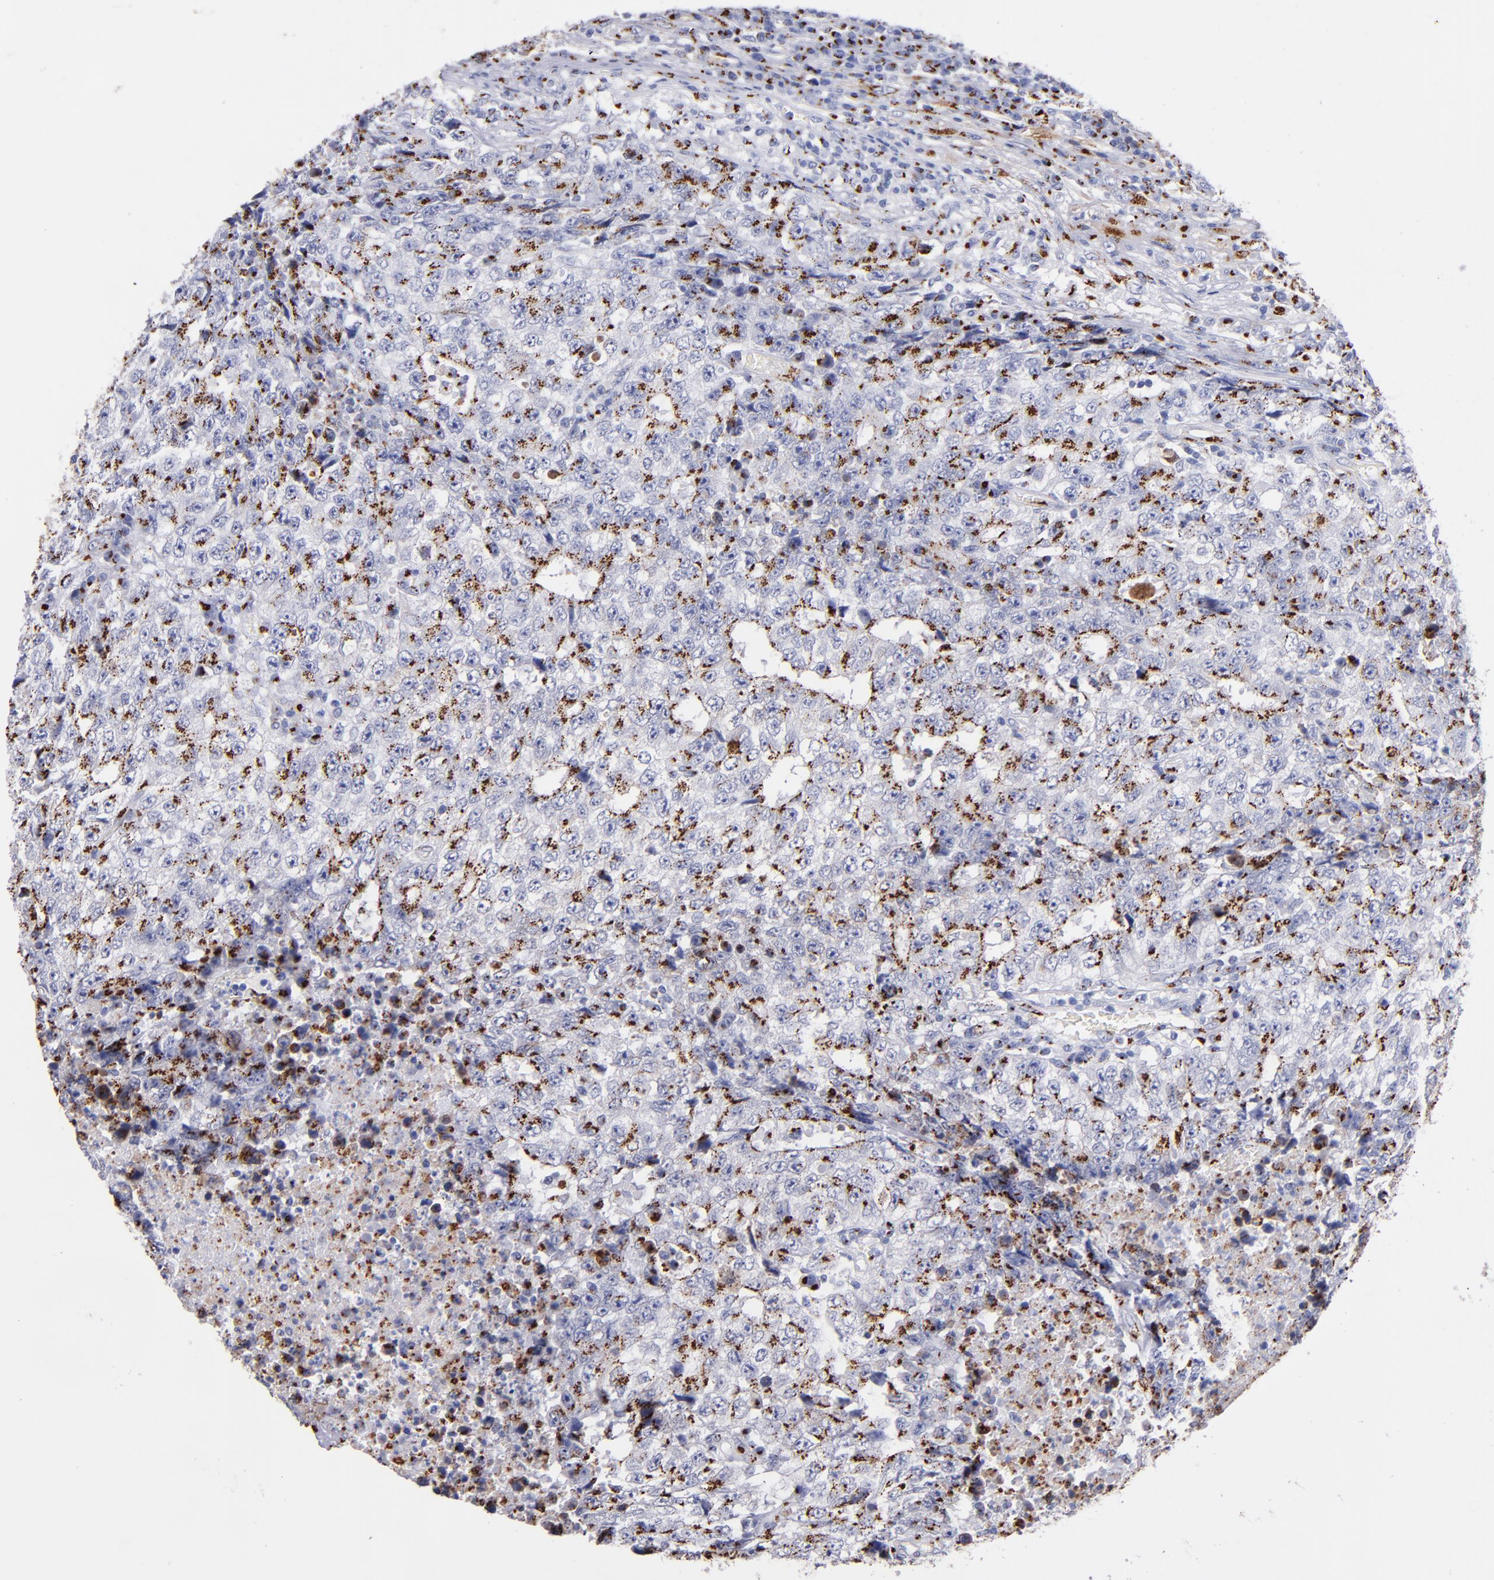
{"staining": {"intensity": "moderate", "quantity": "25%-75%", "location": "cytoplasmic/membranous"}, "tissue": "testis cancer", "cell_type": "Tumor cells", "image_type": "cancer", "snomed": [{"axis": "morphology", "description": "Necrosis, NOS"}, {"axis": "morphology", "description": "Carcinoma, Embryonal, NOS"}, {"axis": "topography", "description": "Testis"}], "caption": "Testis cancer stained with a protein marker demonstrates moderate staining in tumor cells.", "gene": "GOLIM4", "patient": {"sex": "male", "age": 19}}